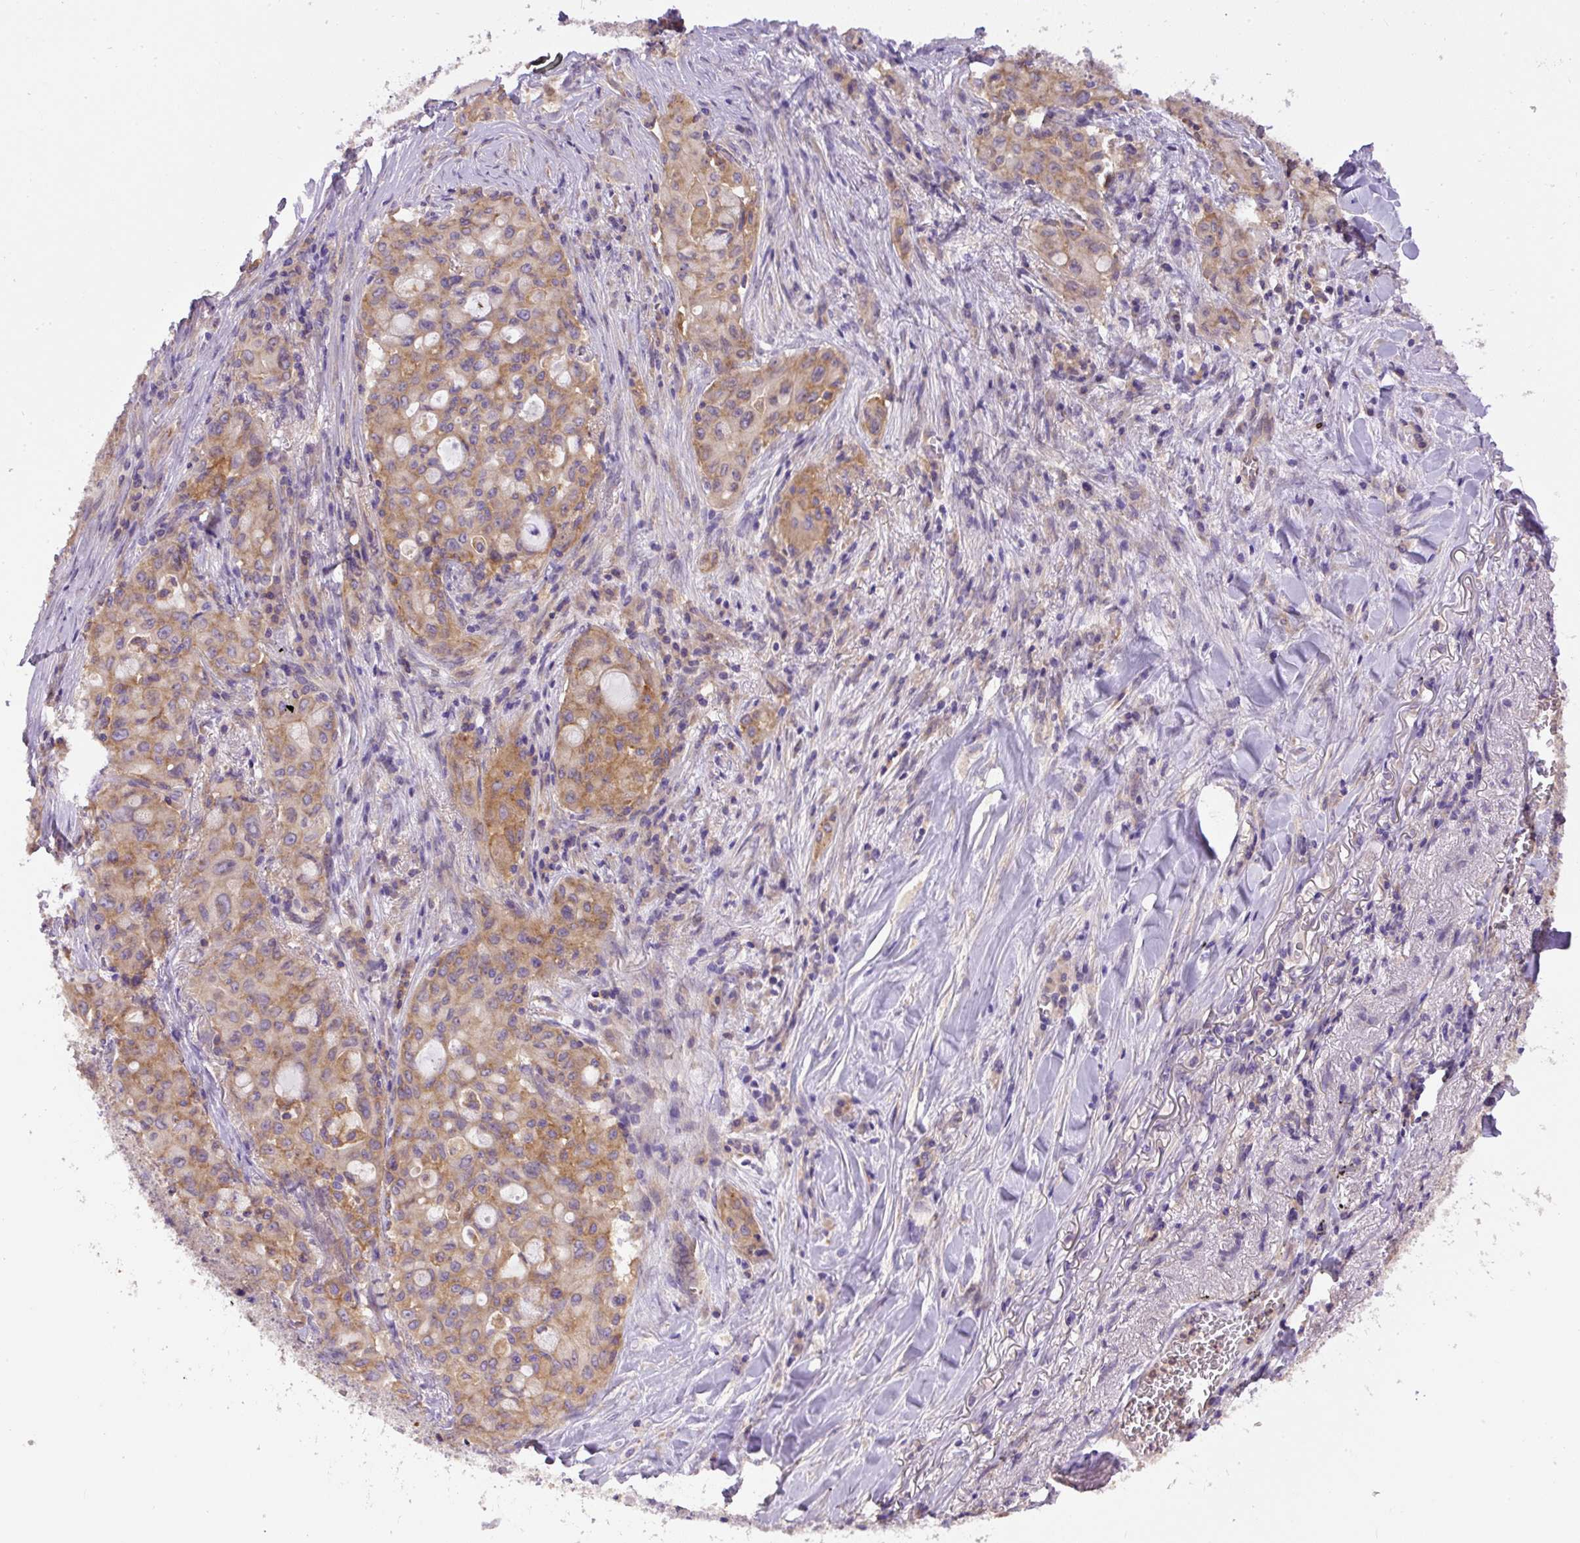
{"staining": {"intensity": "moderate", "quantity": ">75%", "location": "cytoplasmic/membranous"}, "tissue": "lung cancer", "cell_type": "Tumor cells", "image_type": "cancer", "snomed": [{"axis": "morphology", "description": "Adenocarcinoma, NOS"}, {"axis": "topography", "description": "Lung"}], "caption": "Immunohistochemistry (IHC) of human lung adenocarcinoma exhibits medium levels of moderate cytoplasmic/membranous staining in about >75% of tumor cells.", "gene": "DAPK1", "patient": {"sex": "female", "age": 44}}